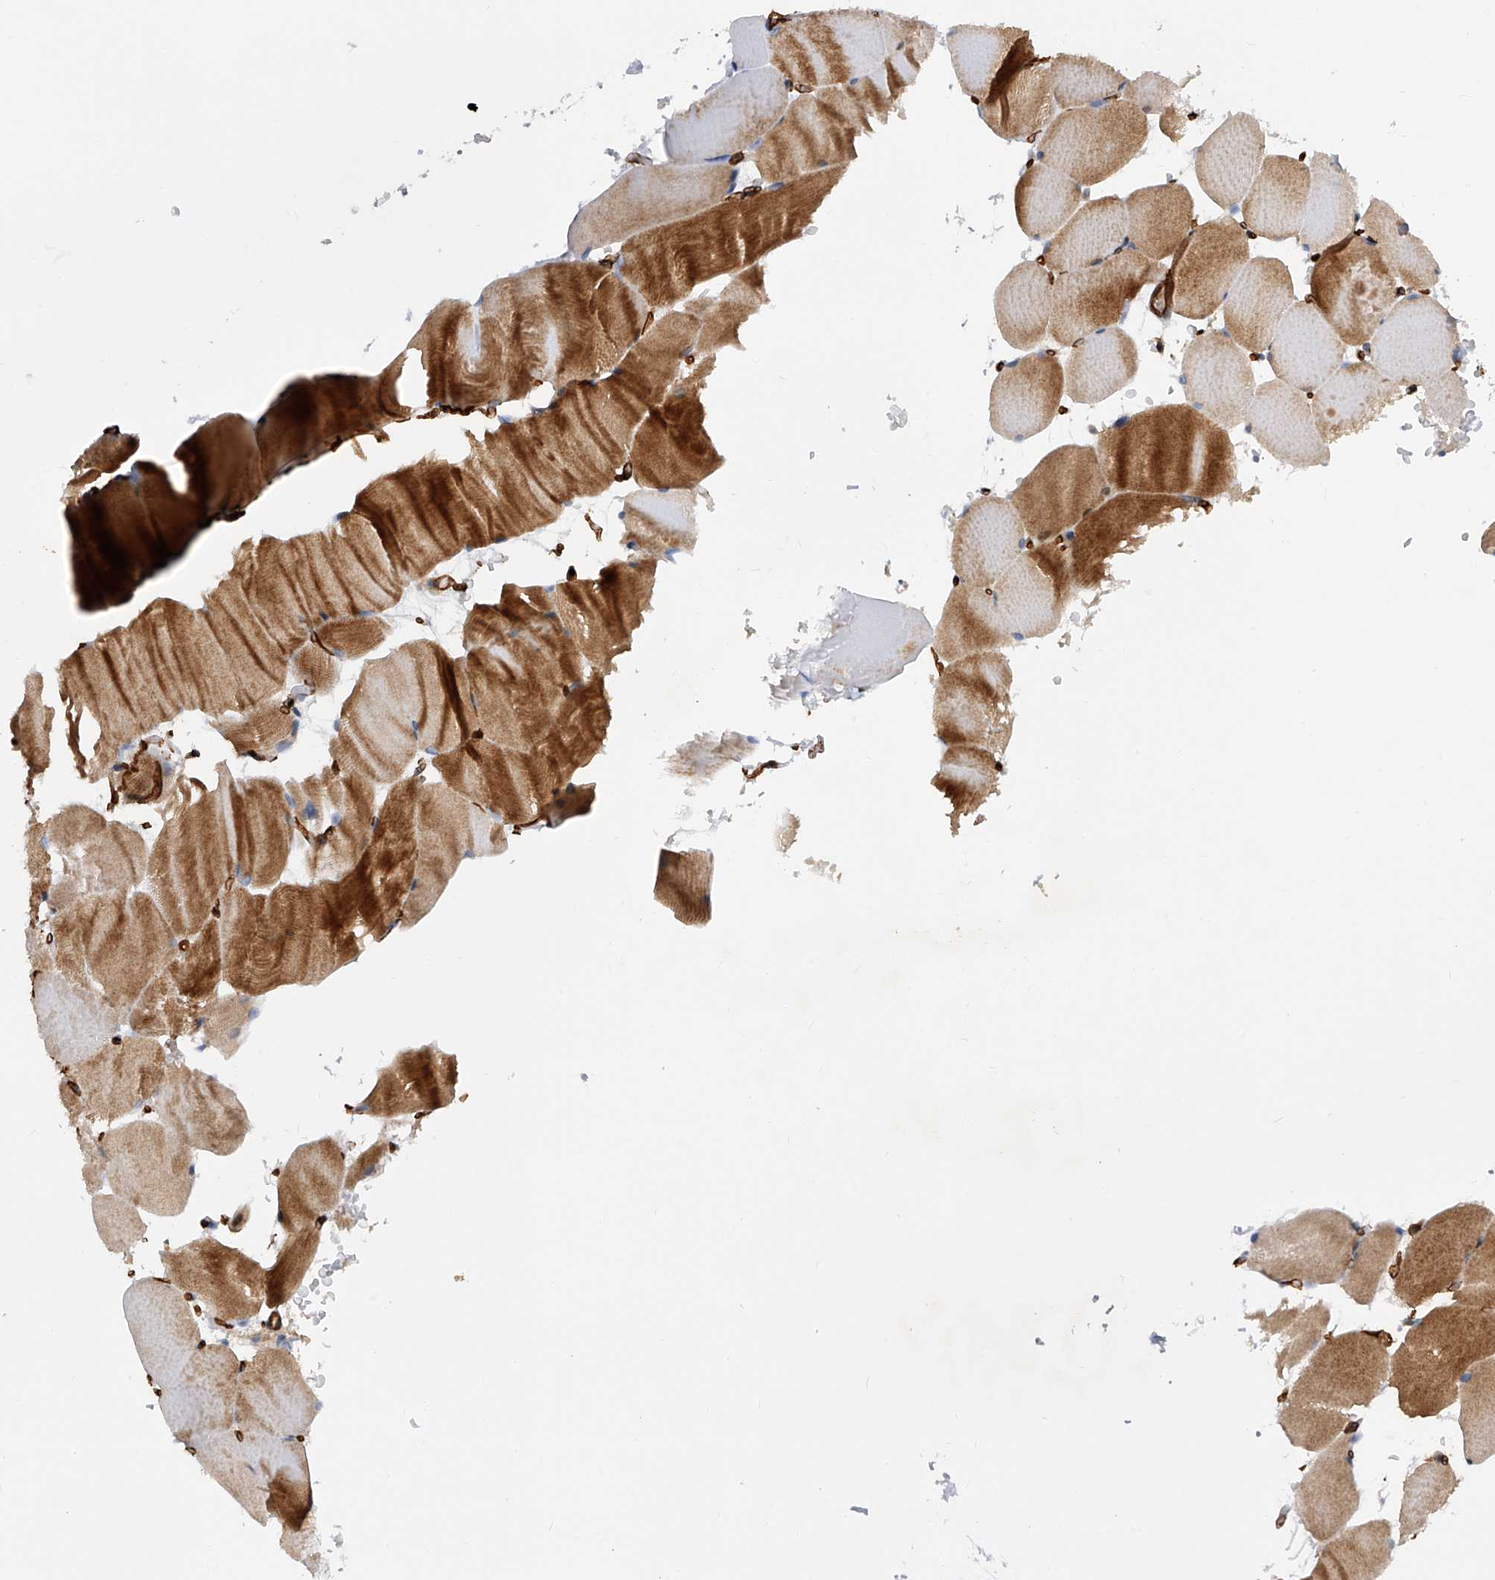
{"staining": {"intensity": "moderate", "quantity": "25%-75%", "location": "cytoplasmic/membranous"}, "tissue": "skeletal muscle", "cell_type": "Myocytes", "image_type": "normal", "snomed": [{"axis": "morphology", "description": "Normal tissue, NOS"}, {"axis": "topography", "description": "Skeletal muscle"}, {"axis": "topography", "description": "Parathyroid gland"}], "caption": "High-power microscopy captured an IHC histopathology image of unremarkable skeletal muscle, revealing moderate cytoplasmic/membranous staining in about 25%-75% of myocytes. Nuclei are stained in blue.", "gene": "PDSS2", "patient": {"sex": "female", "age": 37}}